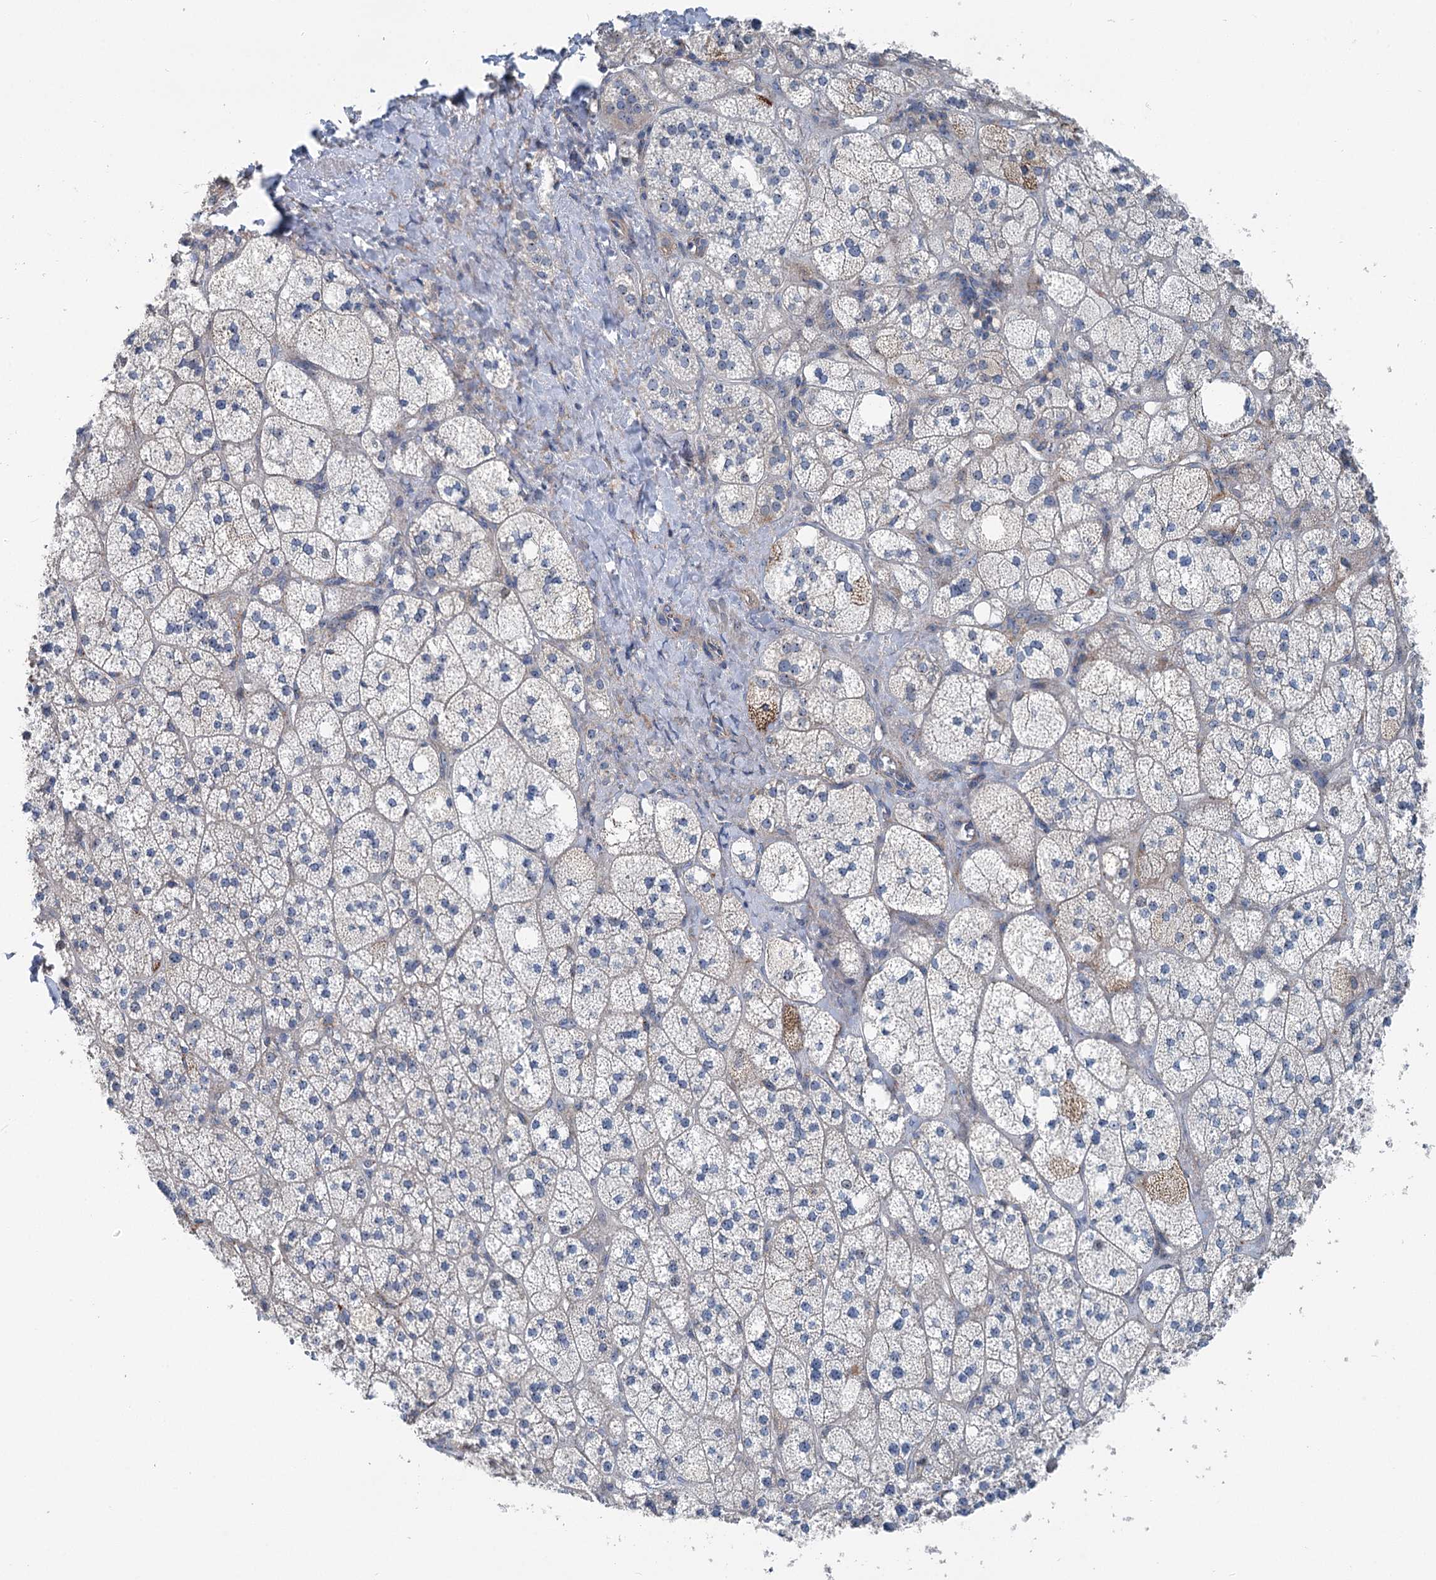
{"staining": {"intensity": "moderate", "quantity": "<25%", "location": "cytoplasmic/membranous"}, "tissue": "adrenal gland", "cell_type": "Glandular cells", "image_type": "normal", "snomed": [{"axis": "morphology", "description": "Normal tissue, NOS"}, {"axis": "topography", "description": "Adrenal gland"}], "caption": "Immunohistochemistry of benign adrenal gland exhibits low levels of moderate cytoplasmic/membranous staining in approximately <25% of glandular cells. The staining was performed using DAB, with brown indicating positive protein expression. Nuclei are stained blue with hematoxylin.", "gene": "MARK2", "patient": {"sex": "male", "age": 61}}